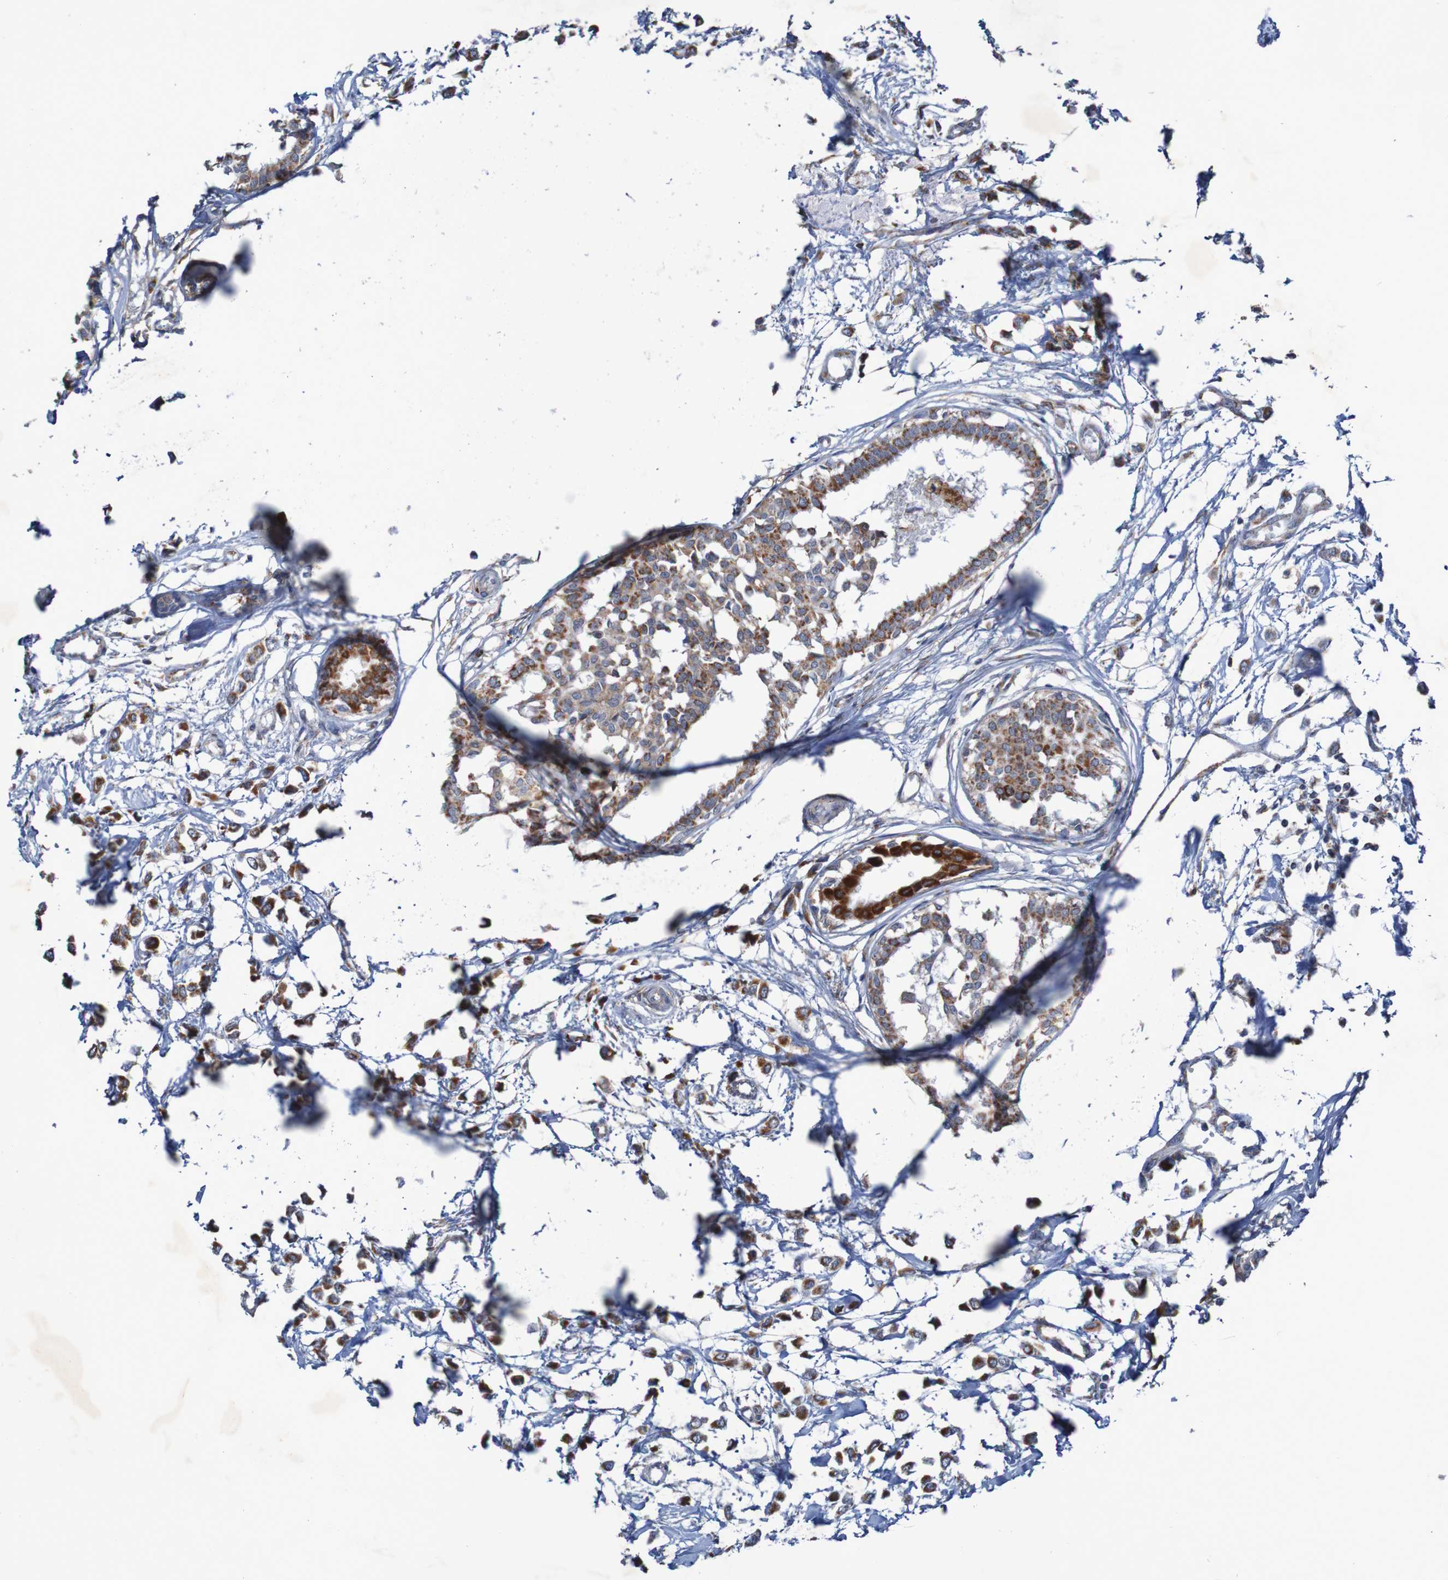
{"staining": {"intensity": "moderate", "quantity": ">75%", "location": "cytoplasmic/membranous"}, "tissue": "breast cancer", "cell_type": "Tumor cells", "image_type": "cancer", "snomed": [{"axis": "morphology", "description": "Lobular carcinoma"}, {"axis": "topography", "description": "Breast"}], "caption": "There is medium levels of moderate cytoplasmic/membranous staining in tumor cells of breast cancer (lobular carcinoma), as demonstrated by immunohistochemical staining (brown color).", "gene": "CCDC51", "patient": {"sex": "female", "age": 51}}